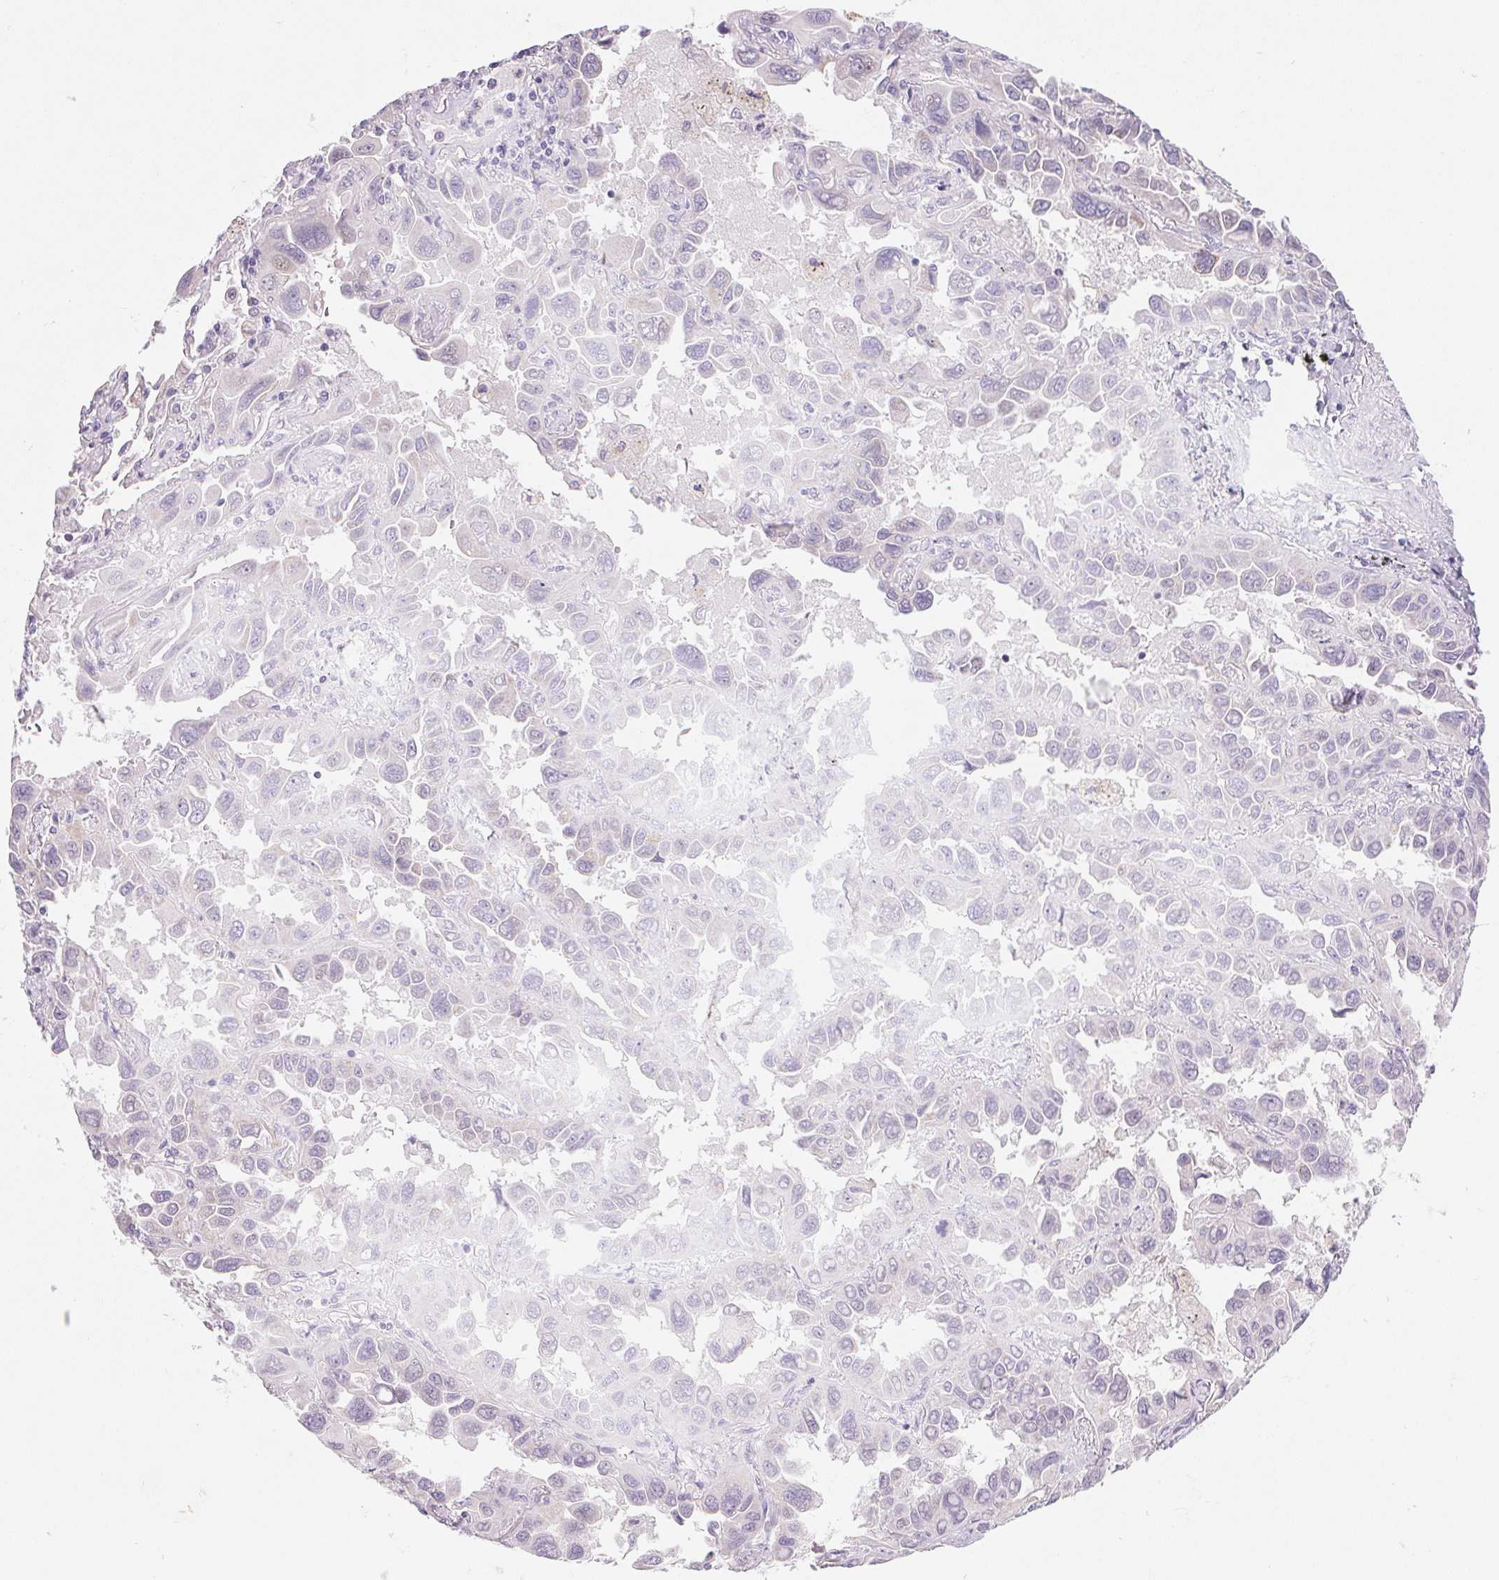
{"staining": {"intensity": "negative", "quantity": "none", "location": "none"}, "tissue": "lung cancer", "cell_type": "Tumor cells", "image_type": "cancer", "snomed": [{"axis": "morphology", "description": "Adenocarcinoma, NOS"}, {"axis": "topography", "description": "Lung"}], "caption": "Tumor cells show no significant protein expression in adenocarcinoma (lung).", "gene": "DPPA5", "patient": {"sex": "male", "age": 64}}